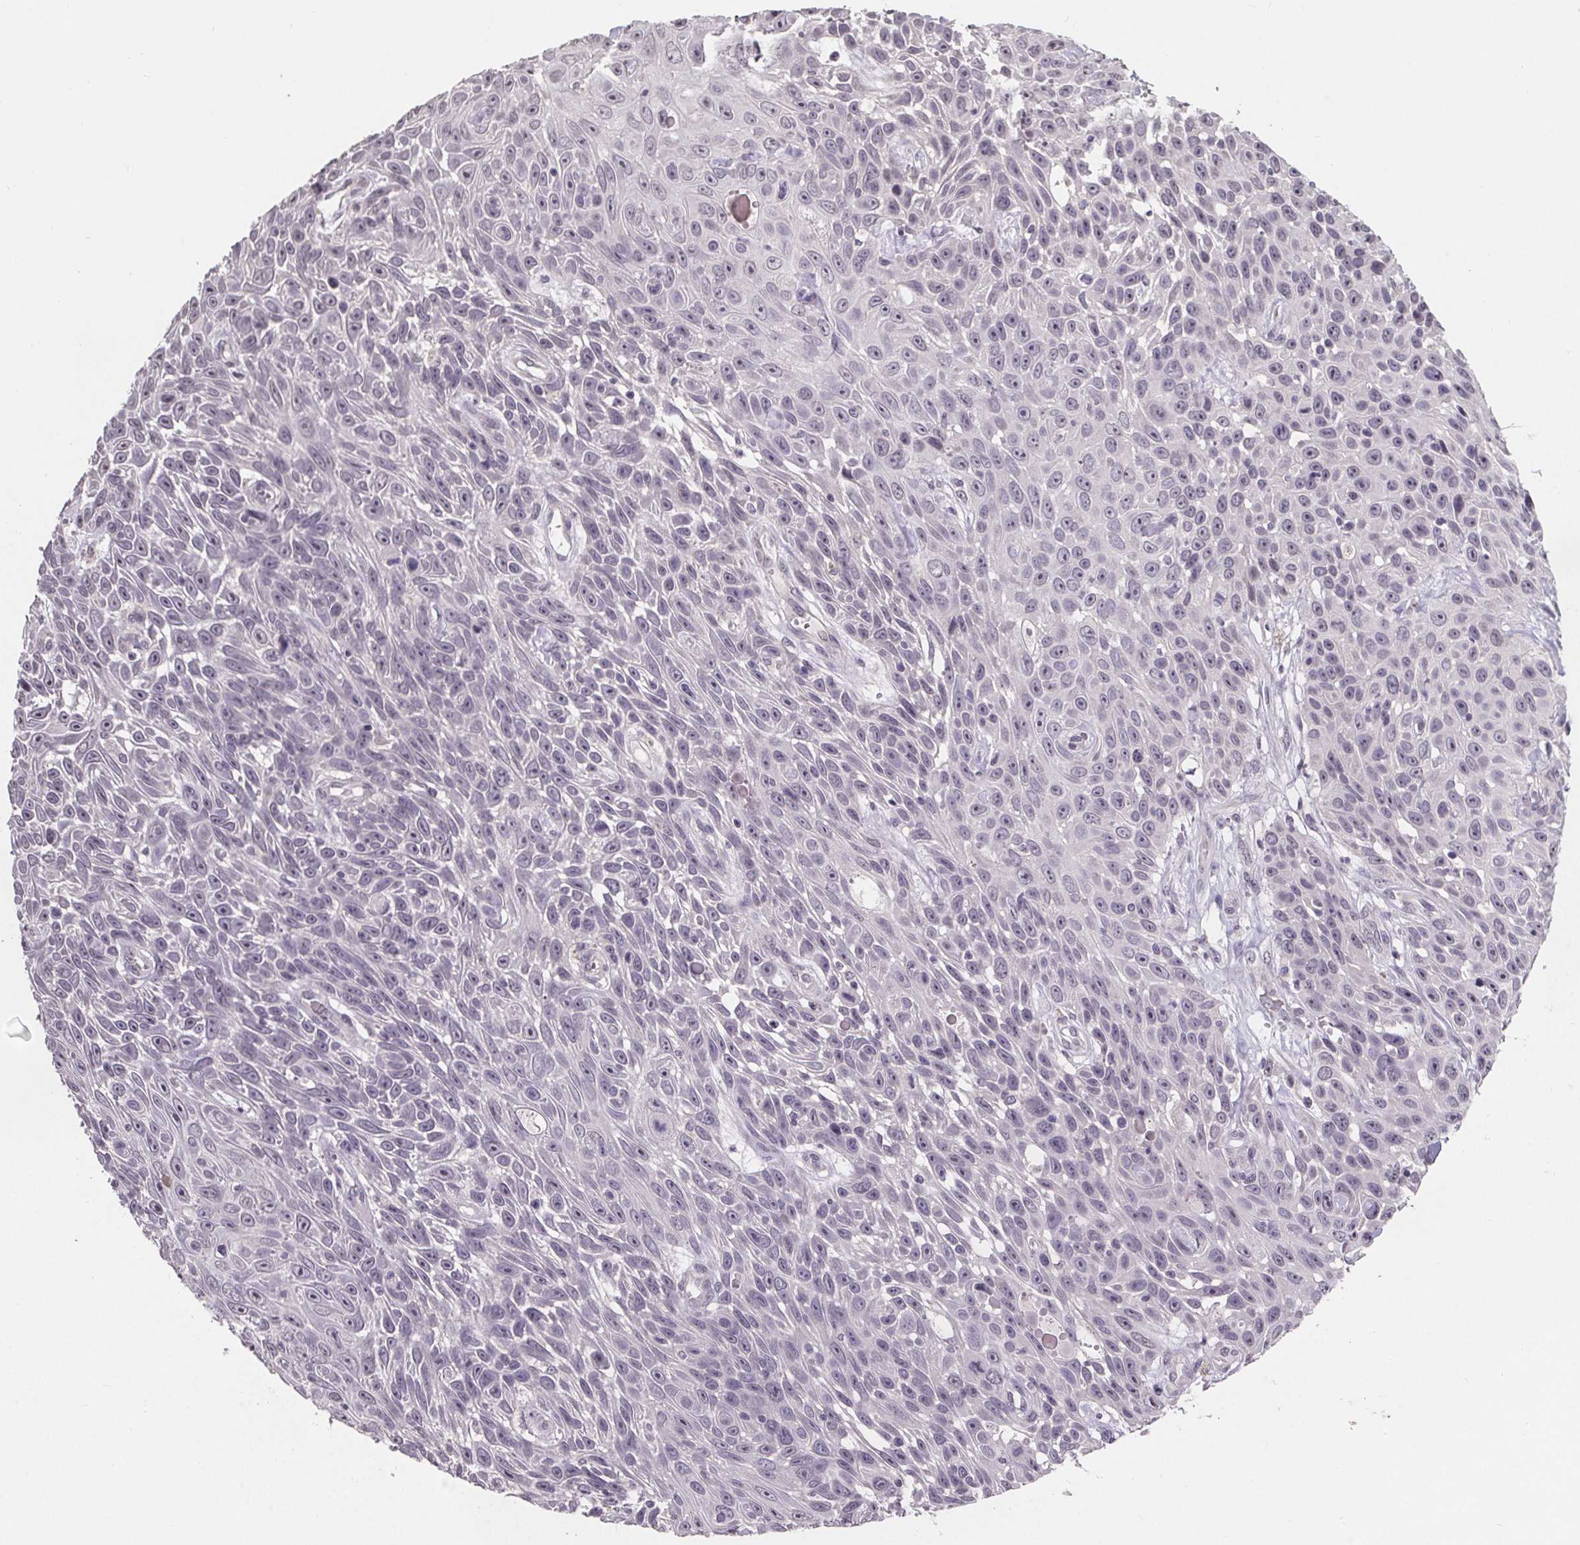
{"staining": {"intensity": "negative", "quantity": "none", "location": "none"}, "tissue": "skin cancer", "cell_type": "Tumor cells", "image_type": "cancer", "snomed": [{"axis": "morphology", "description": "Squamous cell carcinoma, NOS"}, {"axis": "topography", "description": "Skin"}], "caption": "DAB (3,3'-diaminobenzidine) immunohistochemical staining of skin cancer displays no significant expression in tumor cells.", "gene": "NKX6-1", "patient": {"sex": "male", "age": 82}}